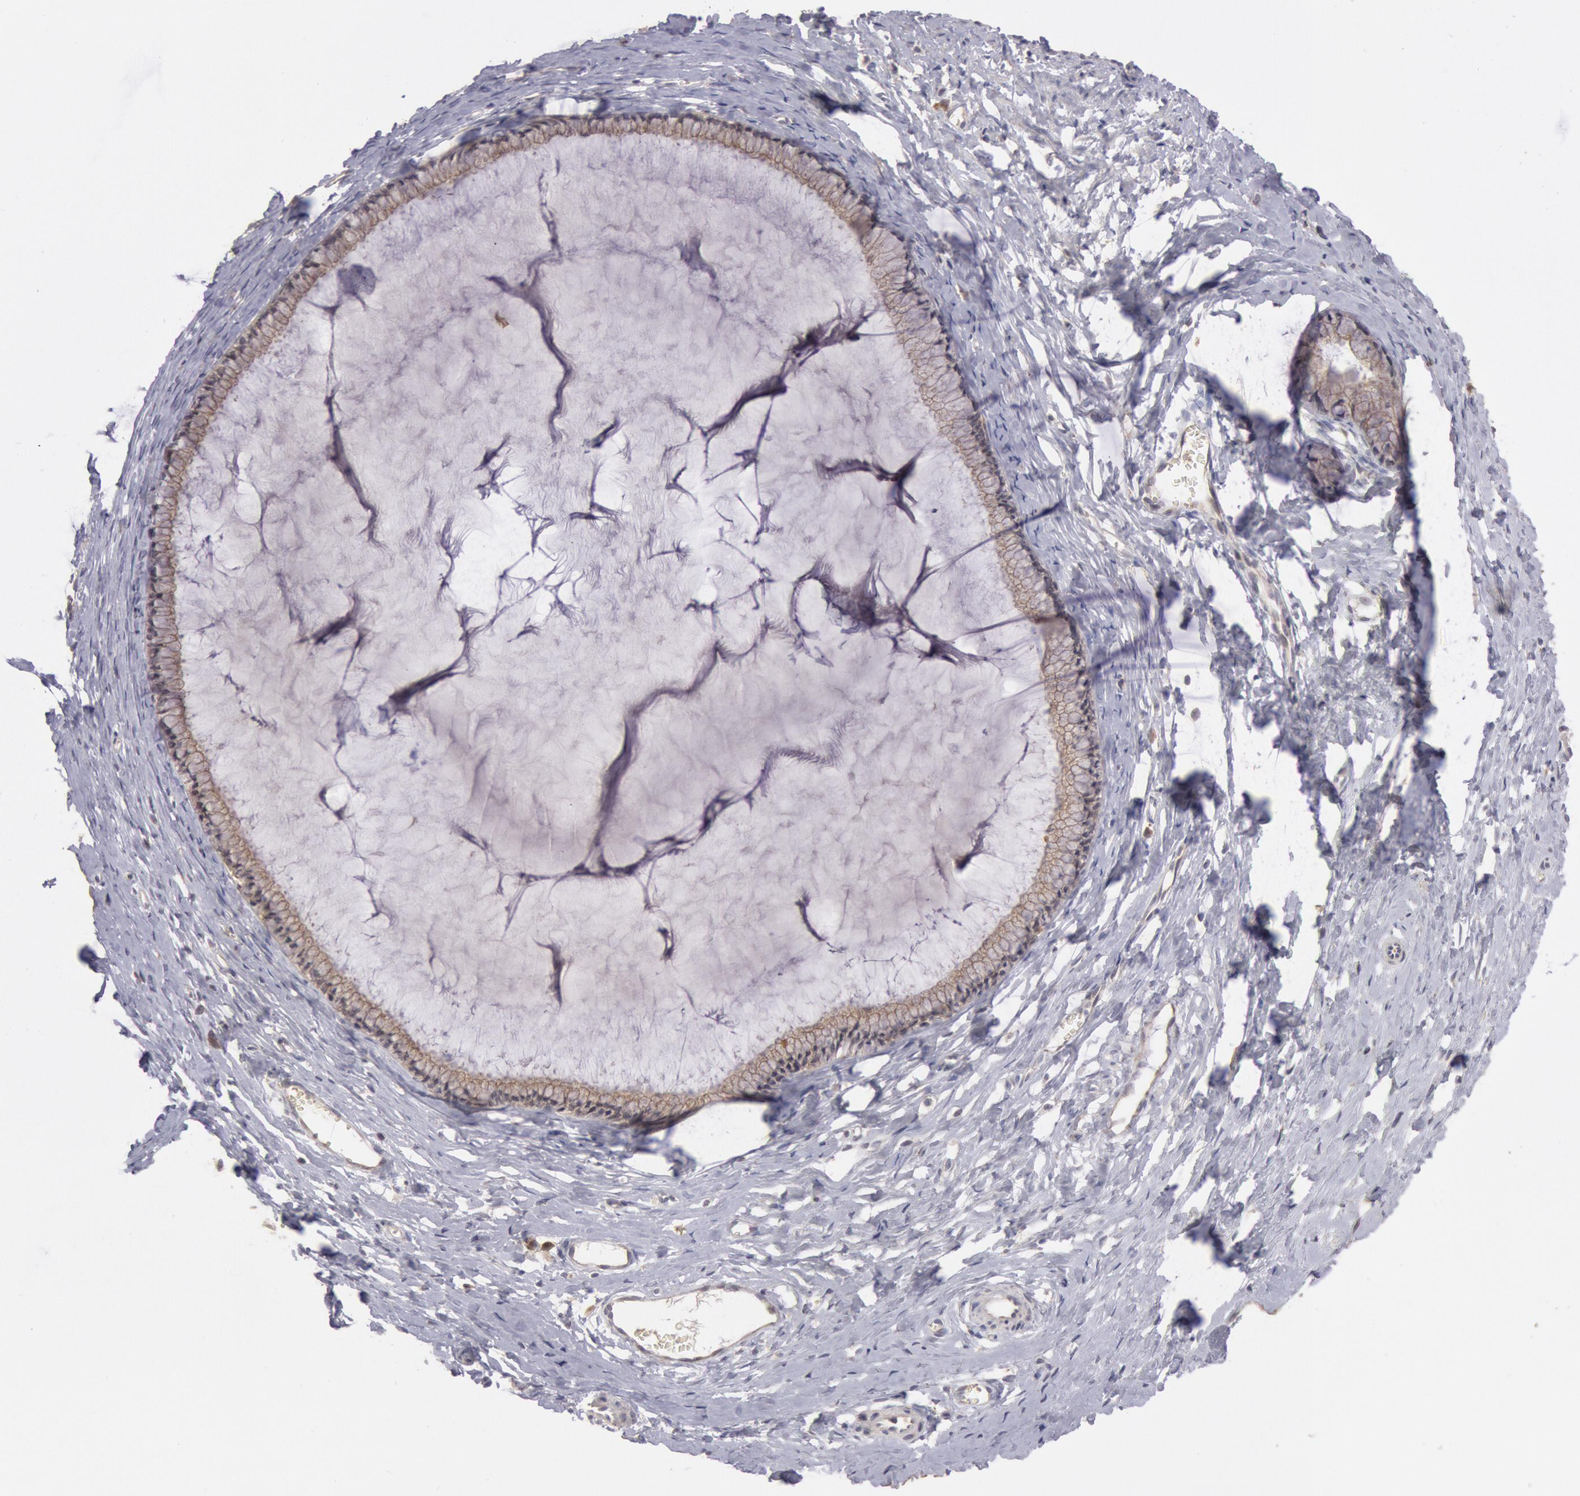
{"staining": {"intensity": "moderate", "quantity": ">75%", "location": "cytoplasmic/membranous"}, "tissue": "cervix", "cell_type": "Glandular cells", "image_type": "normal", "snomed": [{"axis": "morphology", "description": "Normal tissue, NOS"}, {"axis": "topography", "description": "Cervix"}], "caption": "Protein analysis of normal cervix demonstrates moderate cytoplasmic/membranous expression in approximately >75% of glandular cells. (Brightfield microscopy of DAB IHC at high magnification).", "gene": "PLA2G6", "patient": {"sex": "female", "age": 40}}